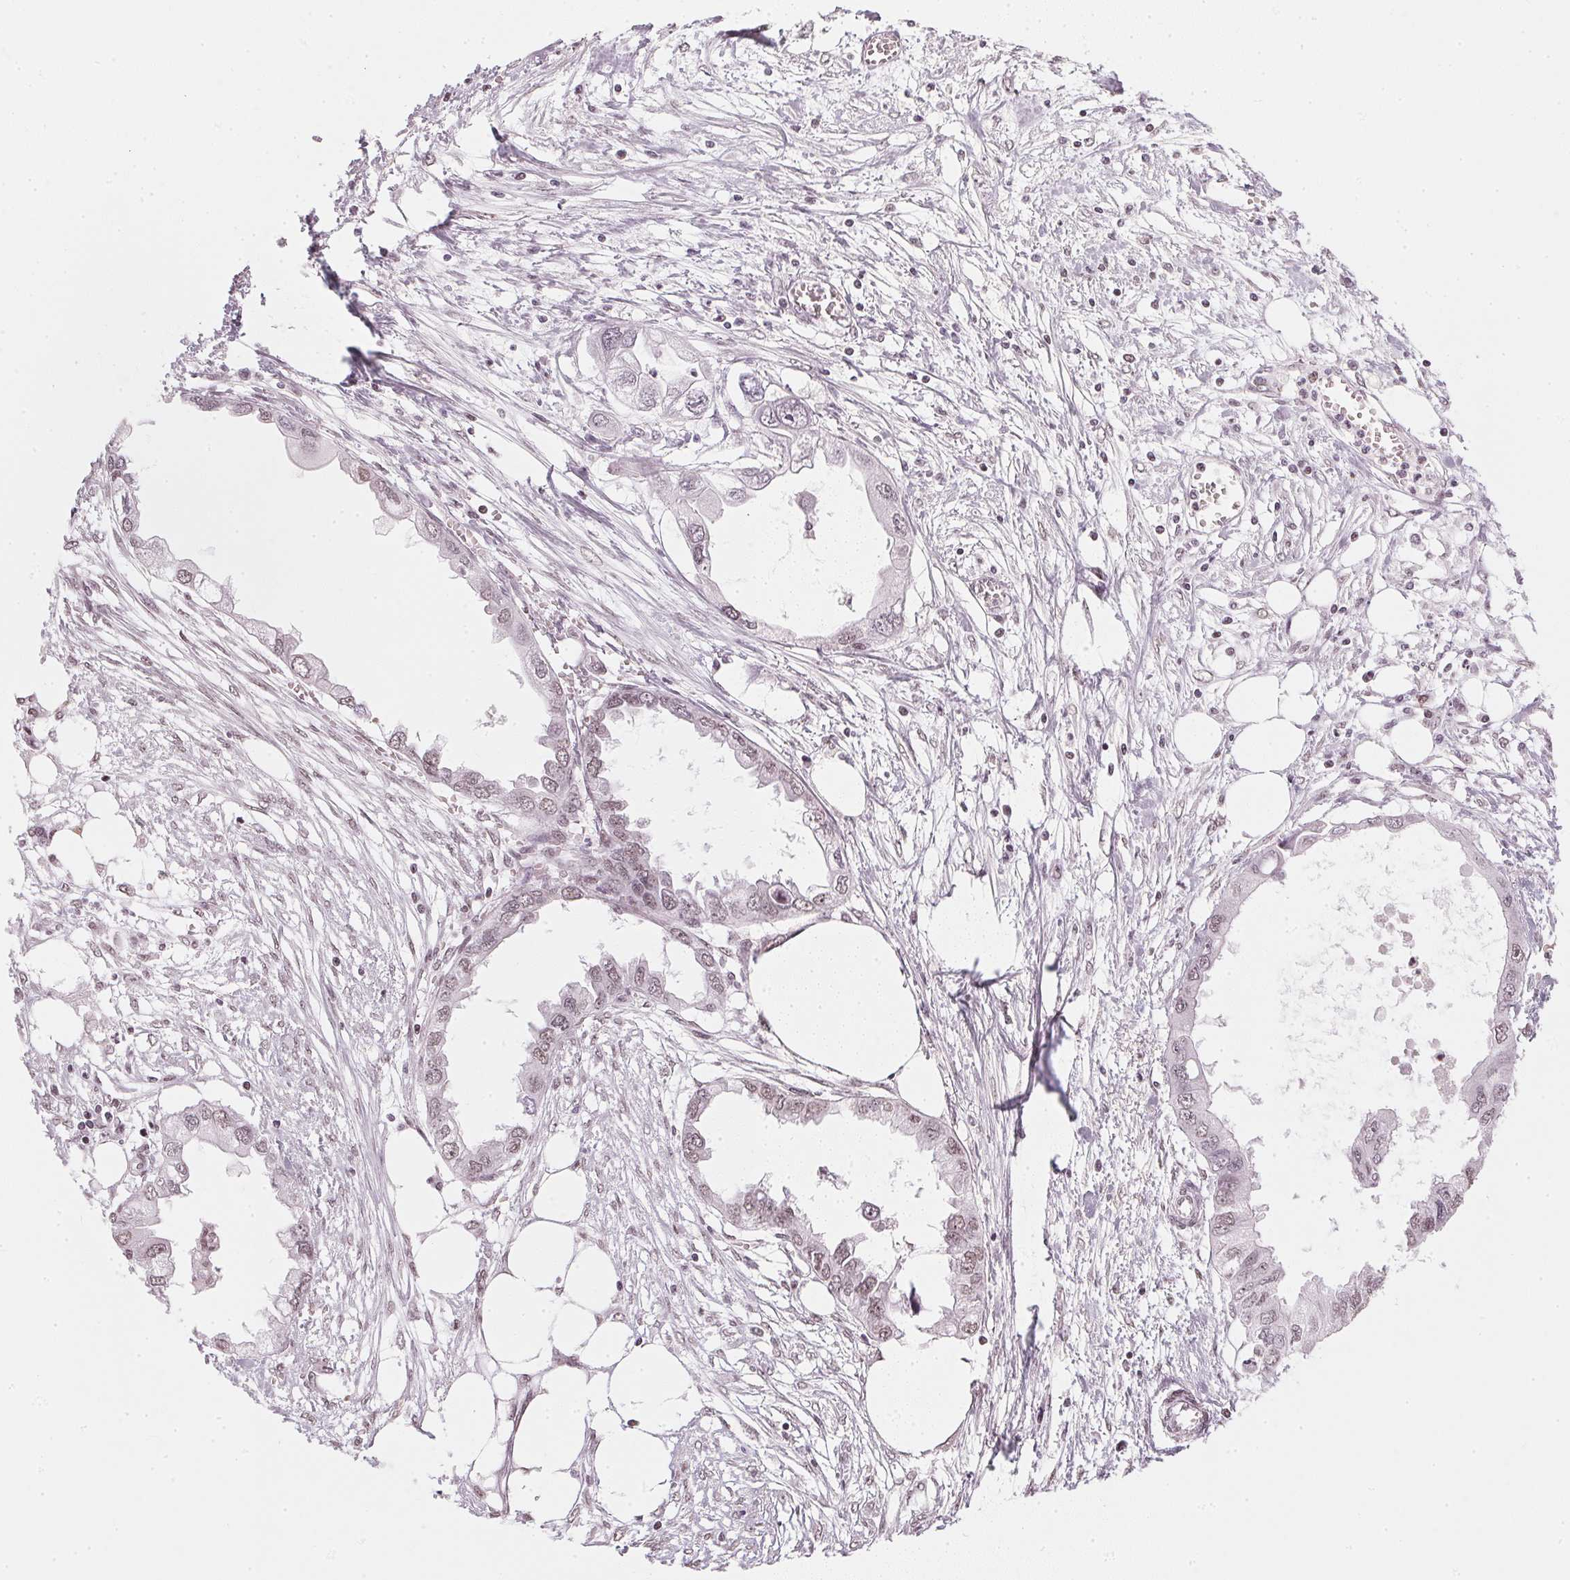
{"staining": {"intensity": "weak", "quantity": ">75%", "location": "nuclear"}, "tissue": "endometrial cancer", "cell_type": "Tumor cells", "image_type": "cancer", "snomed": [{"axis": "morphology", "description": "Adenocarcinoma, NOS"}, {"axis": "morphology", "description": "Adenocarcinoma, metastatic, NOS"}, {"axis": "topography", "description": "Adipose tissue"}, {"axis": "topography", "description": "Endometrium"}], "caption": "Tumor cells reveal low levels of weak nuclear expression in approximately >75% of cells in adenocarcinoma (endometrial). (DAB = brown stain, brightfield microscopy at high magnification).", "gene": "DNAJC6", "patient": {"sex": "female", "age": 67}}